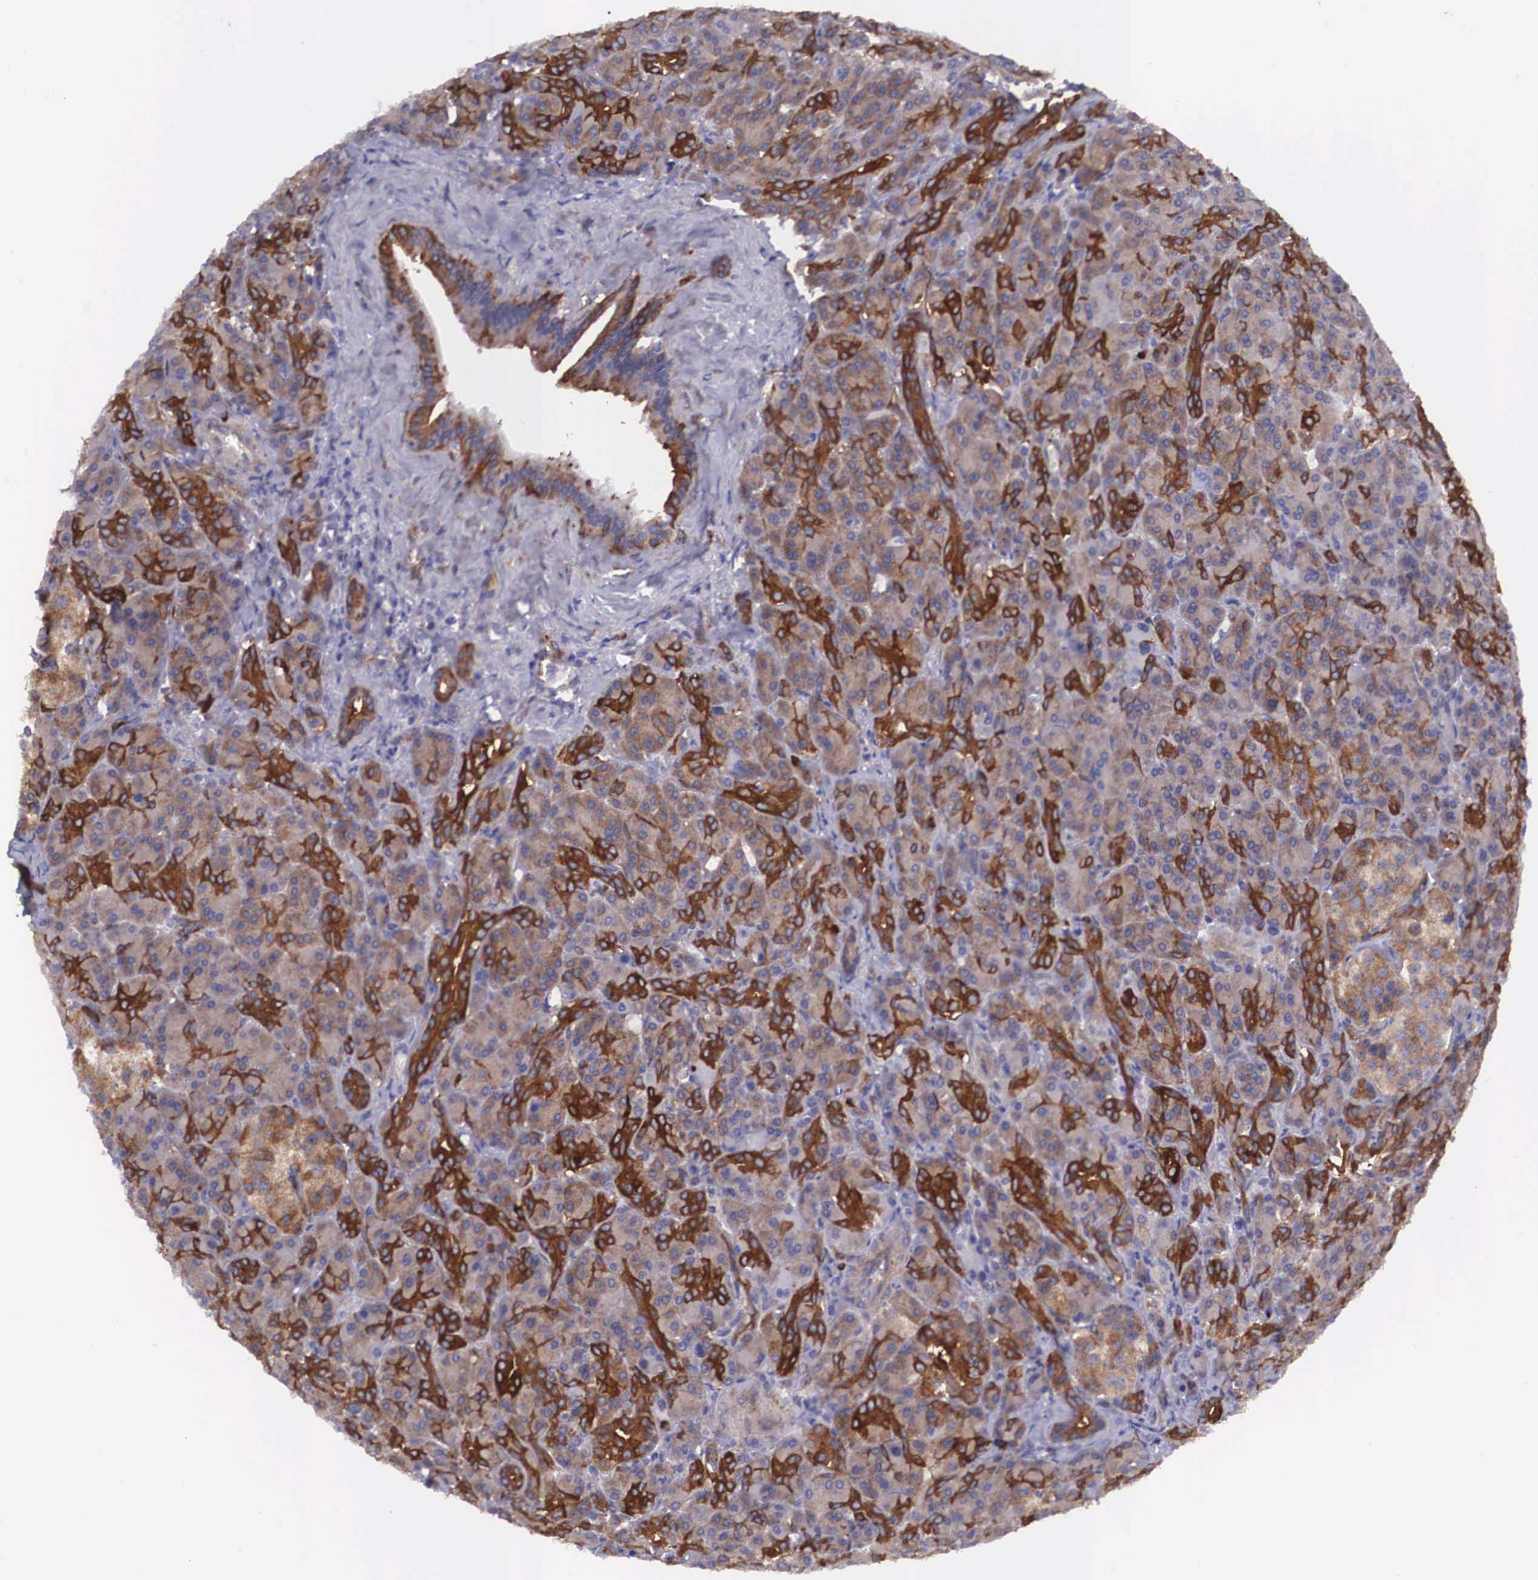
{"staining": {"intensity": "strong", "quantity": "25%-75%", "location": "cytoplasmic/membranous"}, "tissue": "pancreas", "cell_type": "Exocrine glandular cells", "image_type": "normal", "snomed": [{"axis": "morphology", "description": "Normal tissue, NOS"}, {"axis": "topography", "description": "Lymph node"}, {"axis": "topography", "description": "Pancreas"}], "caption": "Protein staining exhibits strong cytoplasmic/membranous positivity in about 25%-75% of exocrine glandular cells in unremarkable pancreas.", "gene": "BCAR1", "patient": {"sex": "male", "age": 59}}